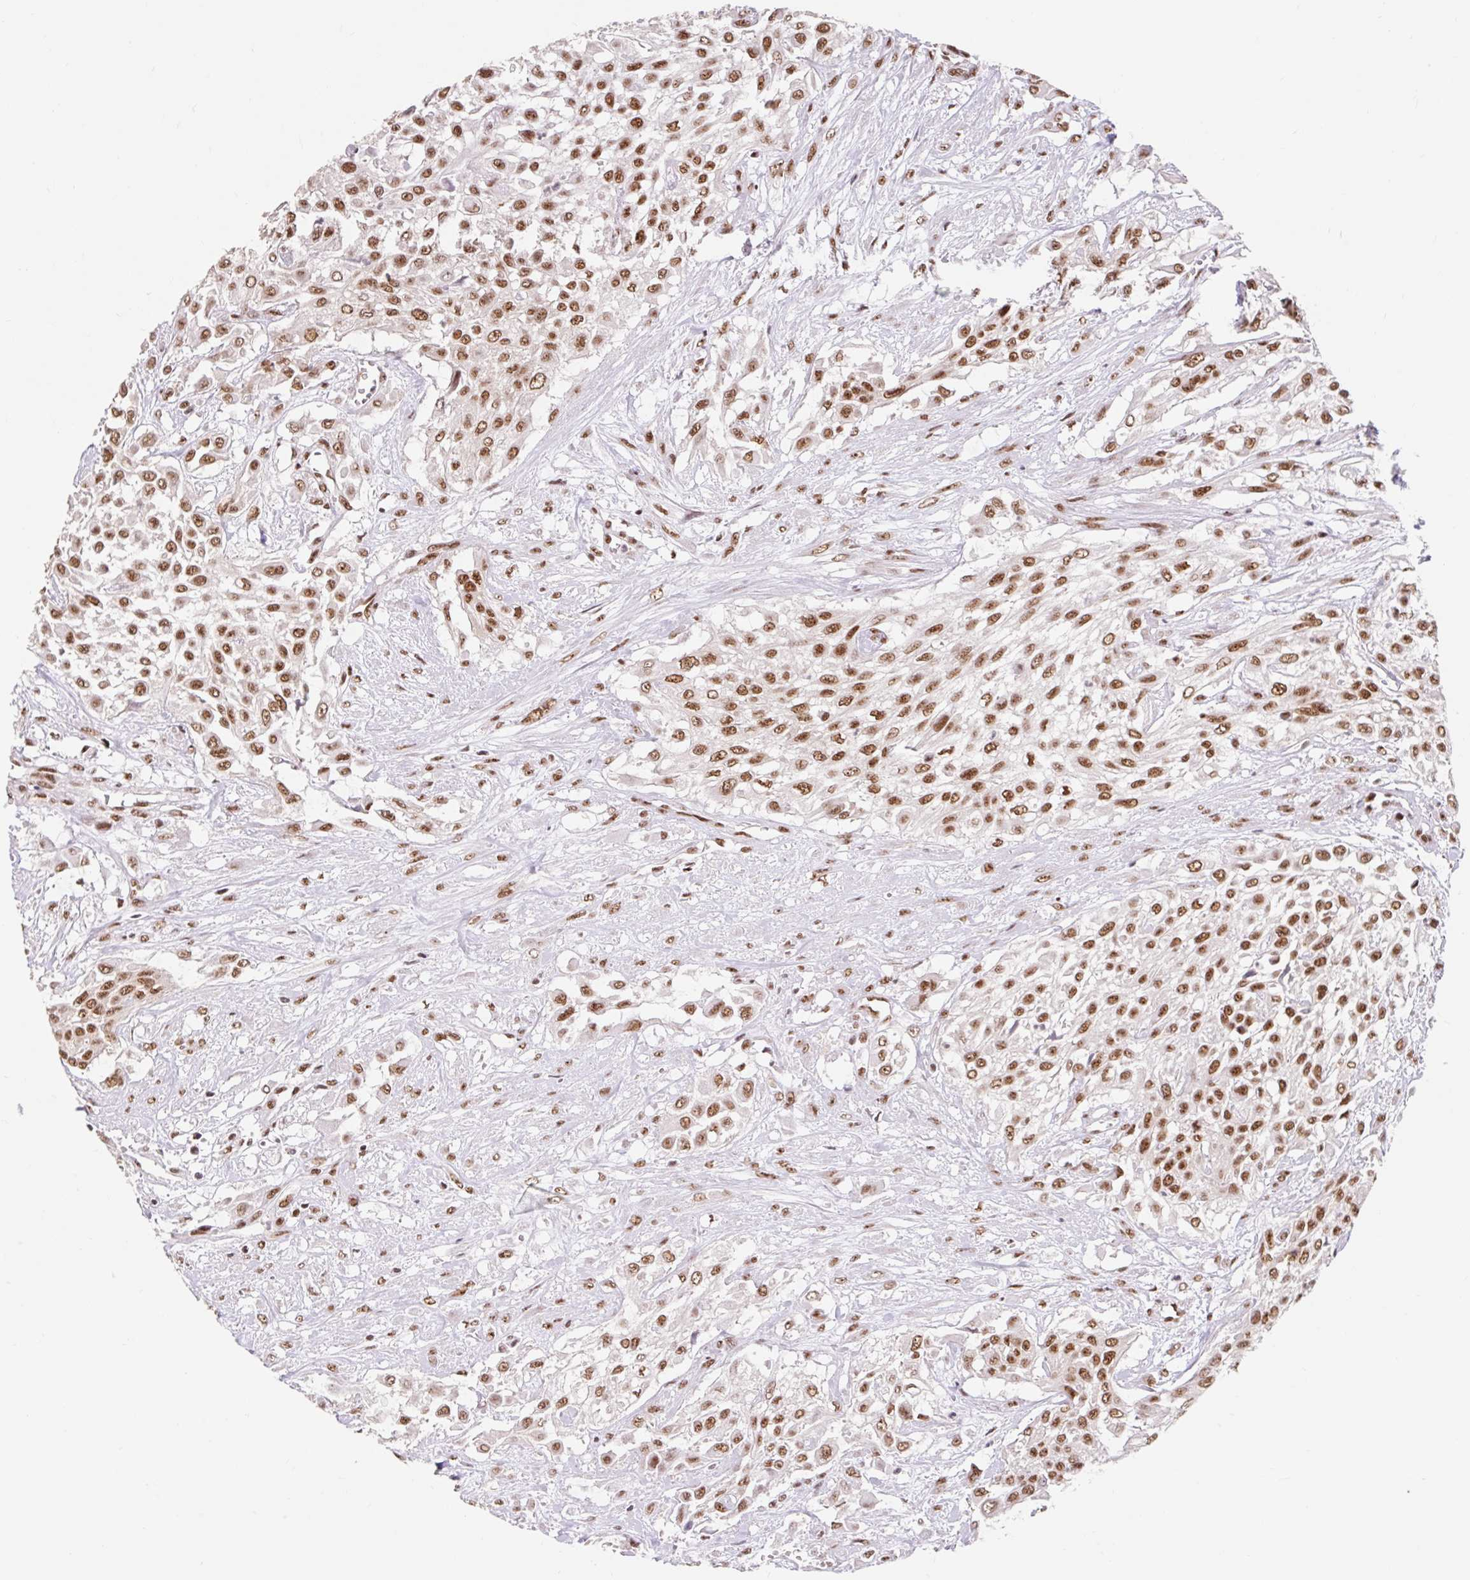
{"staining": {"intensity": "moderate", "quantity": ">75%", "location": "nuclear"}, "tissue": "urothelial cancer", "cell_type": "Tumor cells", "image_type": "cancer", "snomed": [{"axis": "morphology", "description": "Urothelial carcinoma, High grade"}, {"axis": "topography", "description": "Urinary bladder"}], "caption": "Approximately >75% of tumor cells in human urothelial cancer display moderate nuclear protein staining as visualized by brown immunohistochemical staining.", "gene": "SRSF10", "patient": {"sex": "male", "age": 57}}